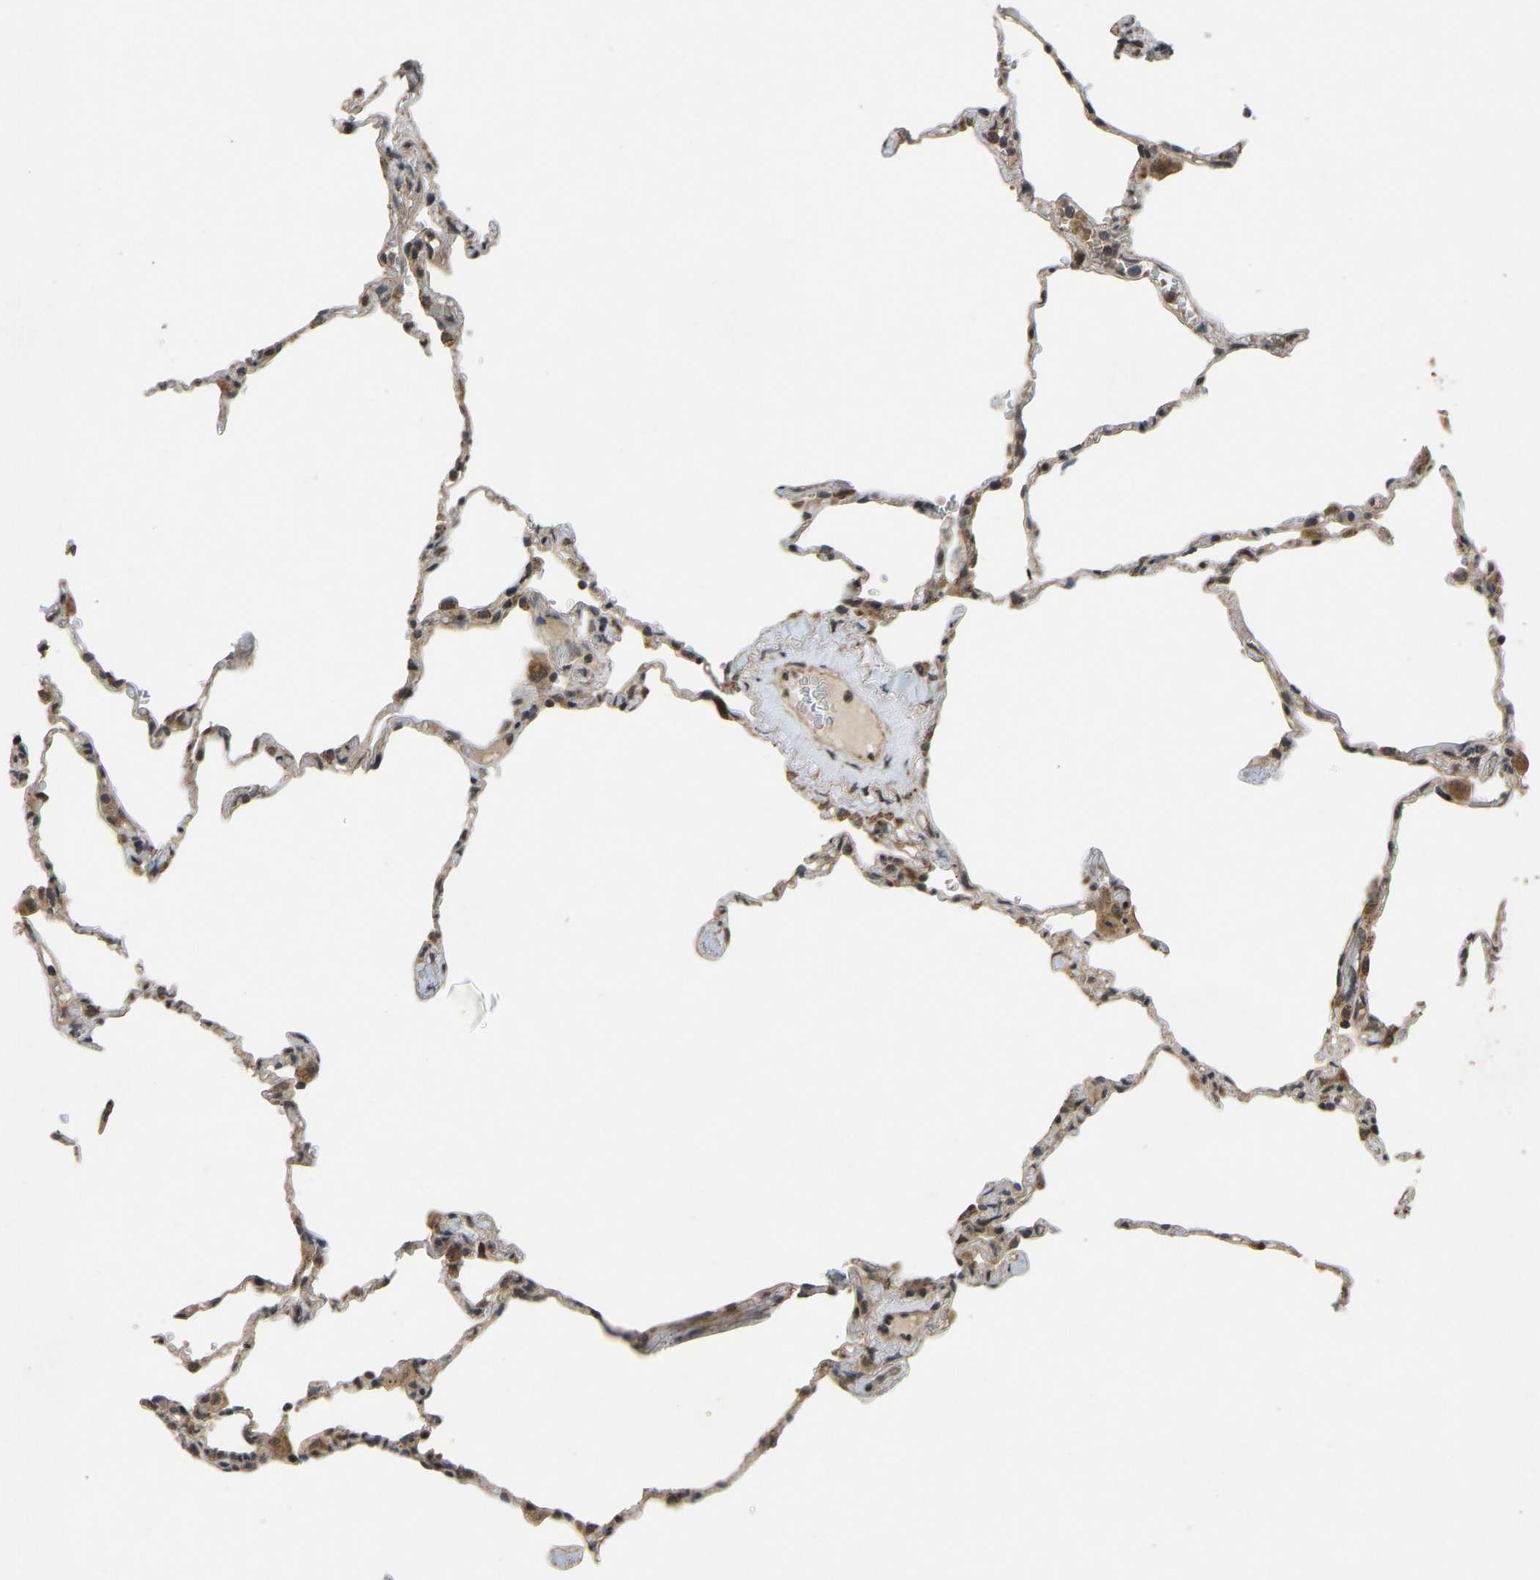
{"staining": {"intensity": "moderate", "quantity": "25%-75%", "location": "cytoplasmic/membranous"}, "tissue": "lung", "cell_type": "Alveolar cells", "image_type": "normal", "snomed": [{"axis": "morphology", "description": "Normal tissue, NOS"}, {"axis": "topography", "description": "Lung"}], "caption": "The photomicrograph reveals a brown stain indicating the presence of a protein in the cytoplasmic/membranous of alveolar cells in lung. The protein of interest is stained brown, and the nuclei are stained in blue (DAB (3,3'-diaminobenzidine) IHC with brightfield microscopy, high magnification).", "gene": "ACADS", "patient": {"sex": "male", "age": 59}}